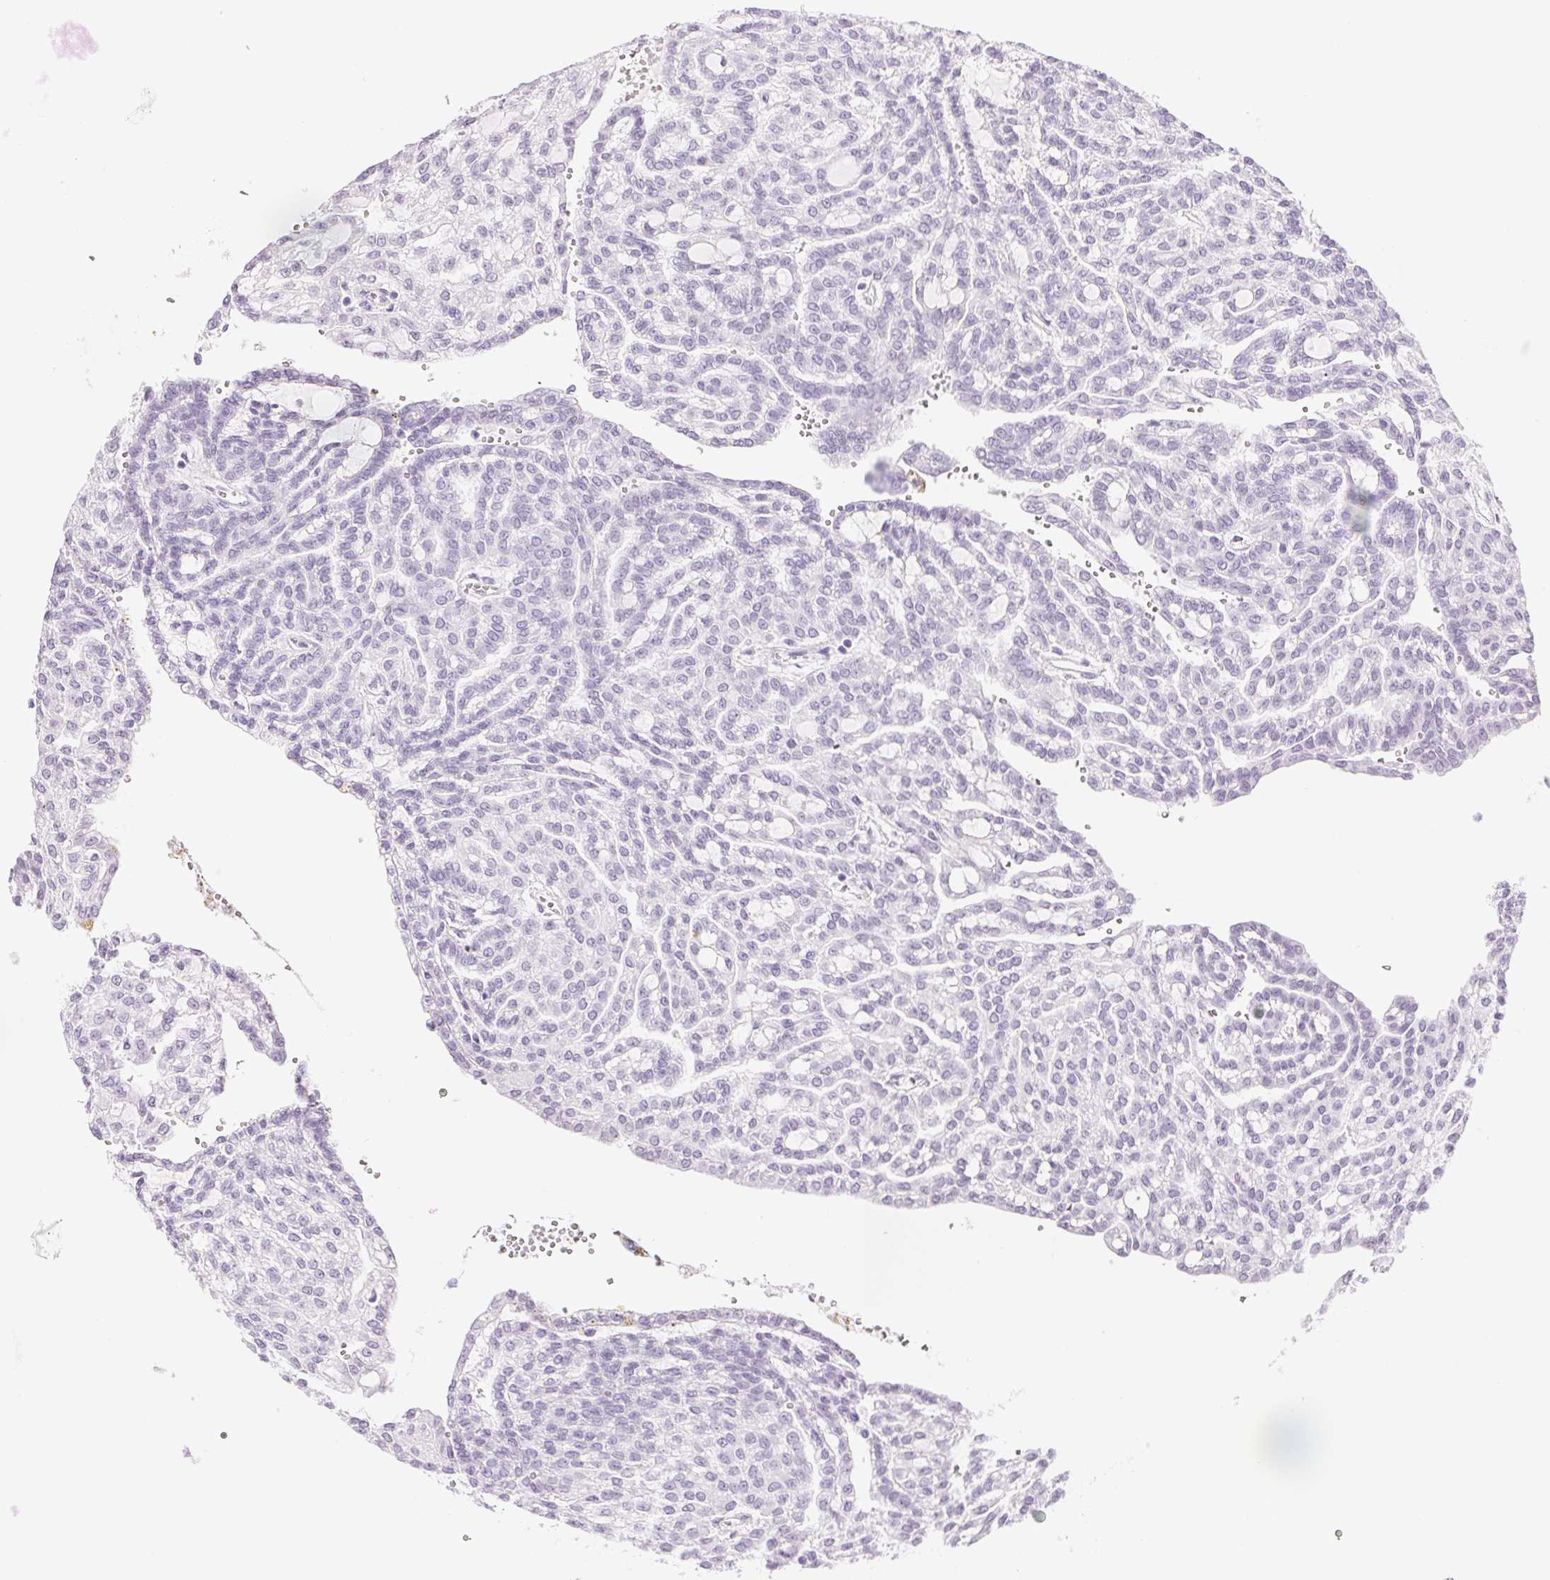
{"staining": {"intensity": "negative", "quantity": "none", "location": "none"}, "tissue": "renal cancer", "cell_type": "Tumor cells", "image_type": "cancer", "snomed": [{"axis": "morphology", "description": "Adenocarcinoma, NOS"}, {"axis": "topography", "description": "Kidney"}], "caption": "Image shows no significant protein staining in tumor cells of adenocarcinoma (renal).", "gene": "CPB1", "patient": {"sex": "male", "age": 63}}